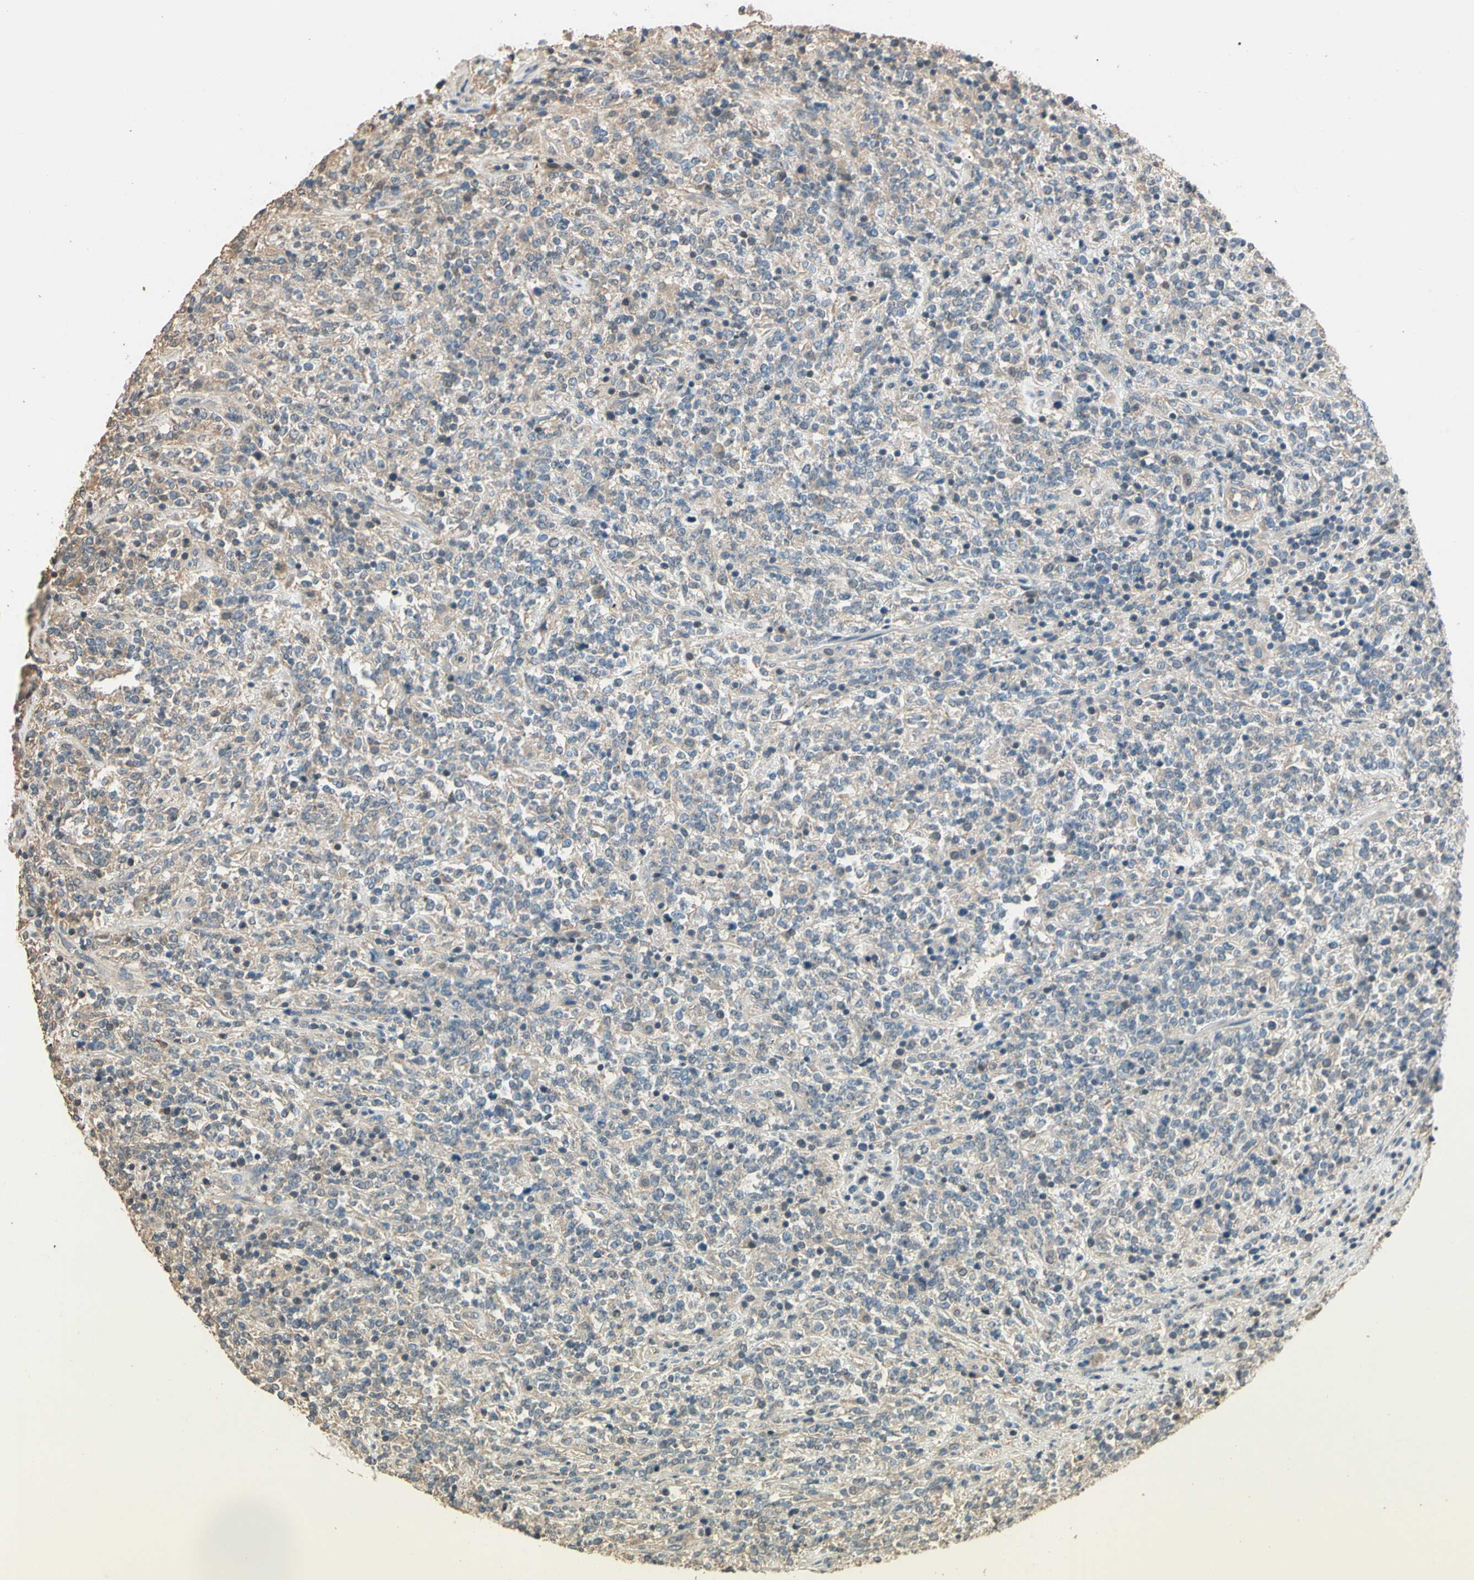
{"staining": {"intensity": "weak", "quantity": "25%-75%", "location": "cytoplasmic/membranous"}, "tissue": "lymphoma", "cell_type": "Tumor cells", "image_type": "cancer", "snomed": [{"axis": "morphology", "description": "Malignant lymphoma, non-Hodgkin's type, High grade"}, {"axis": "topography", "description": "Soft tissue"}], "caption": "Lymphoma was stained to show a protein in brown. There is low levels of weak cytoplasmic/membranous expression in about 25%-75% of tumor cells.", "gene": "CDH6", "patient": {"sex": "male", "age": 18}}